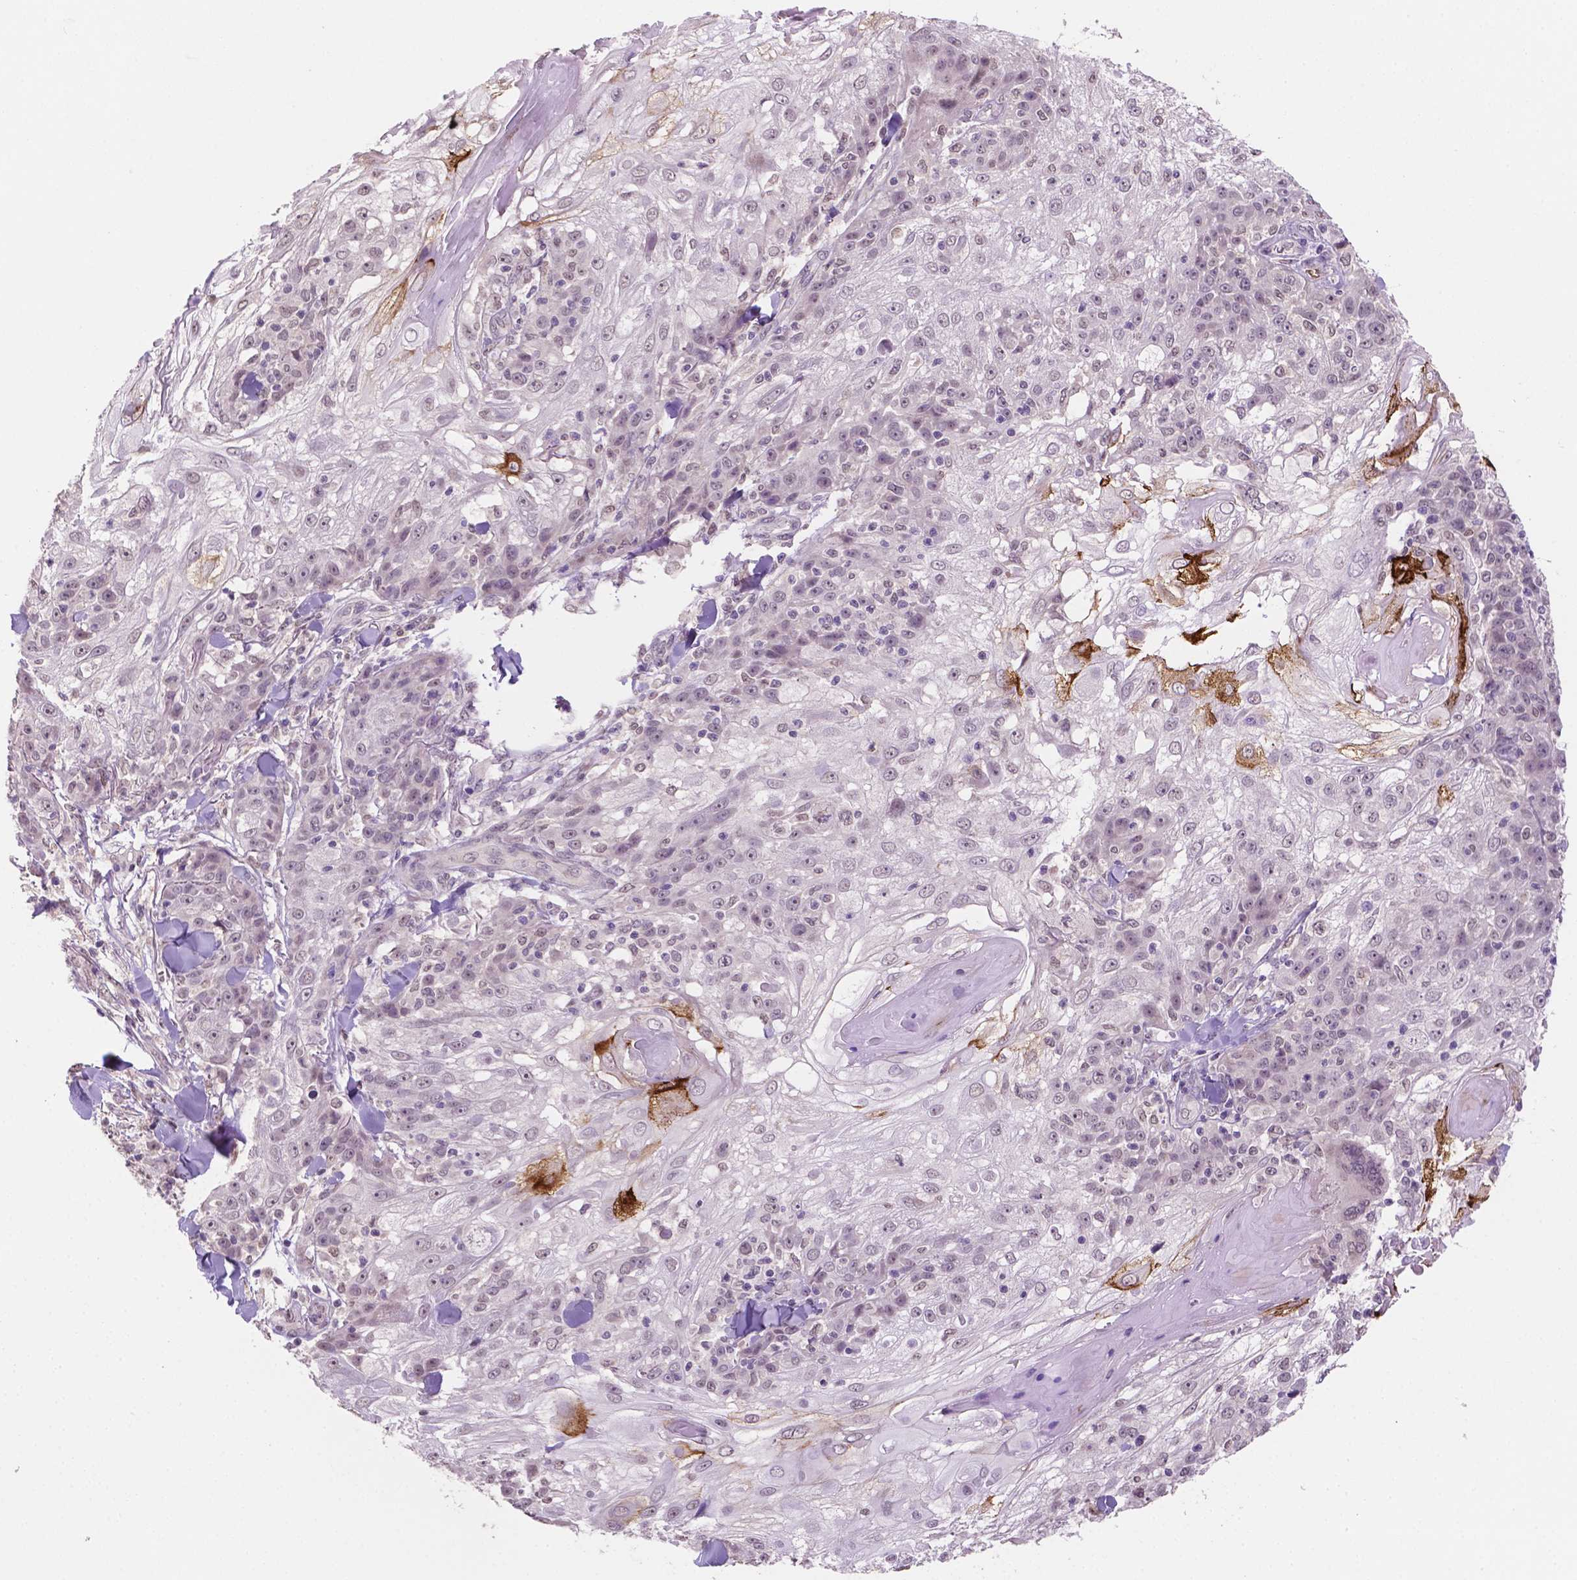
{"staining": {"intensity": "strong", "quantity": "<25%", "location": "cytoplasmic/membranous"}, "tissue": "skin cancer", "cell_type": "Tumor cells", "image_type": "cancer", "snomed": [{"axis": "morphology", "description": "Normal tissue, NOS"}, {"axis": "morphology", "description": "Squamous cell carcinoma, NOS"}, {"axis": "topography", "description": "Skin"}], "caption": "Skin squamous cell carcinoma stained for a protein (brown) exhibits strong cytoplasmic/membranous positive staining in approximately <25% of tumor cells.", "gene": "SHLD3", "patient": {"sex": "female", "age": 83}}